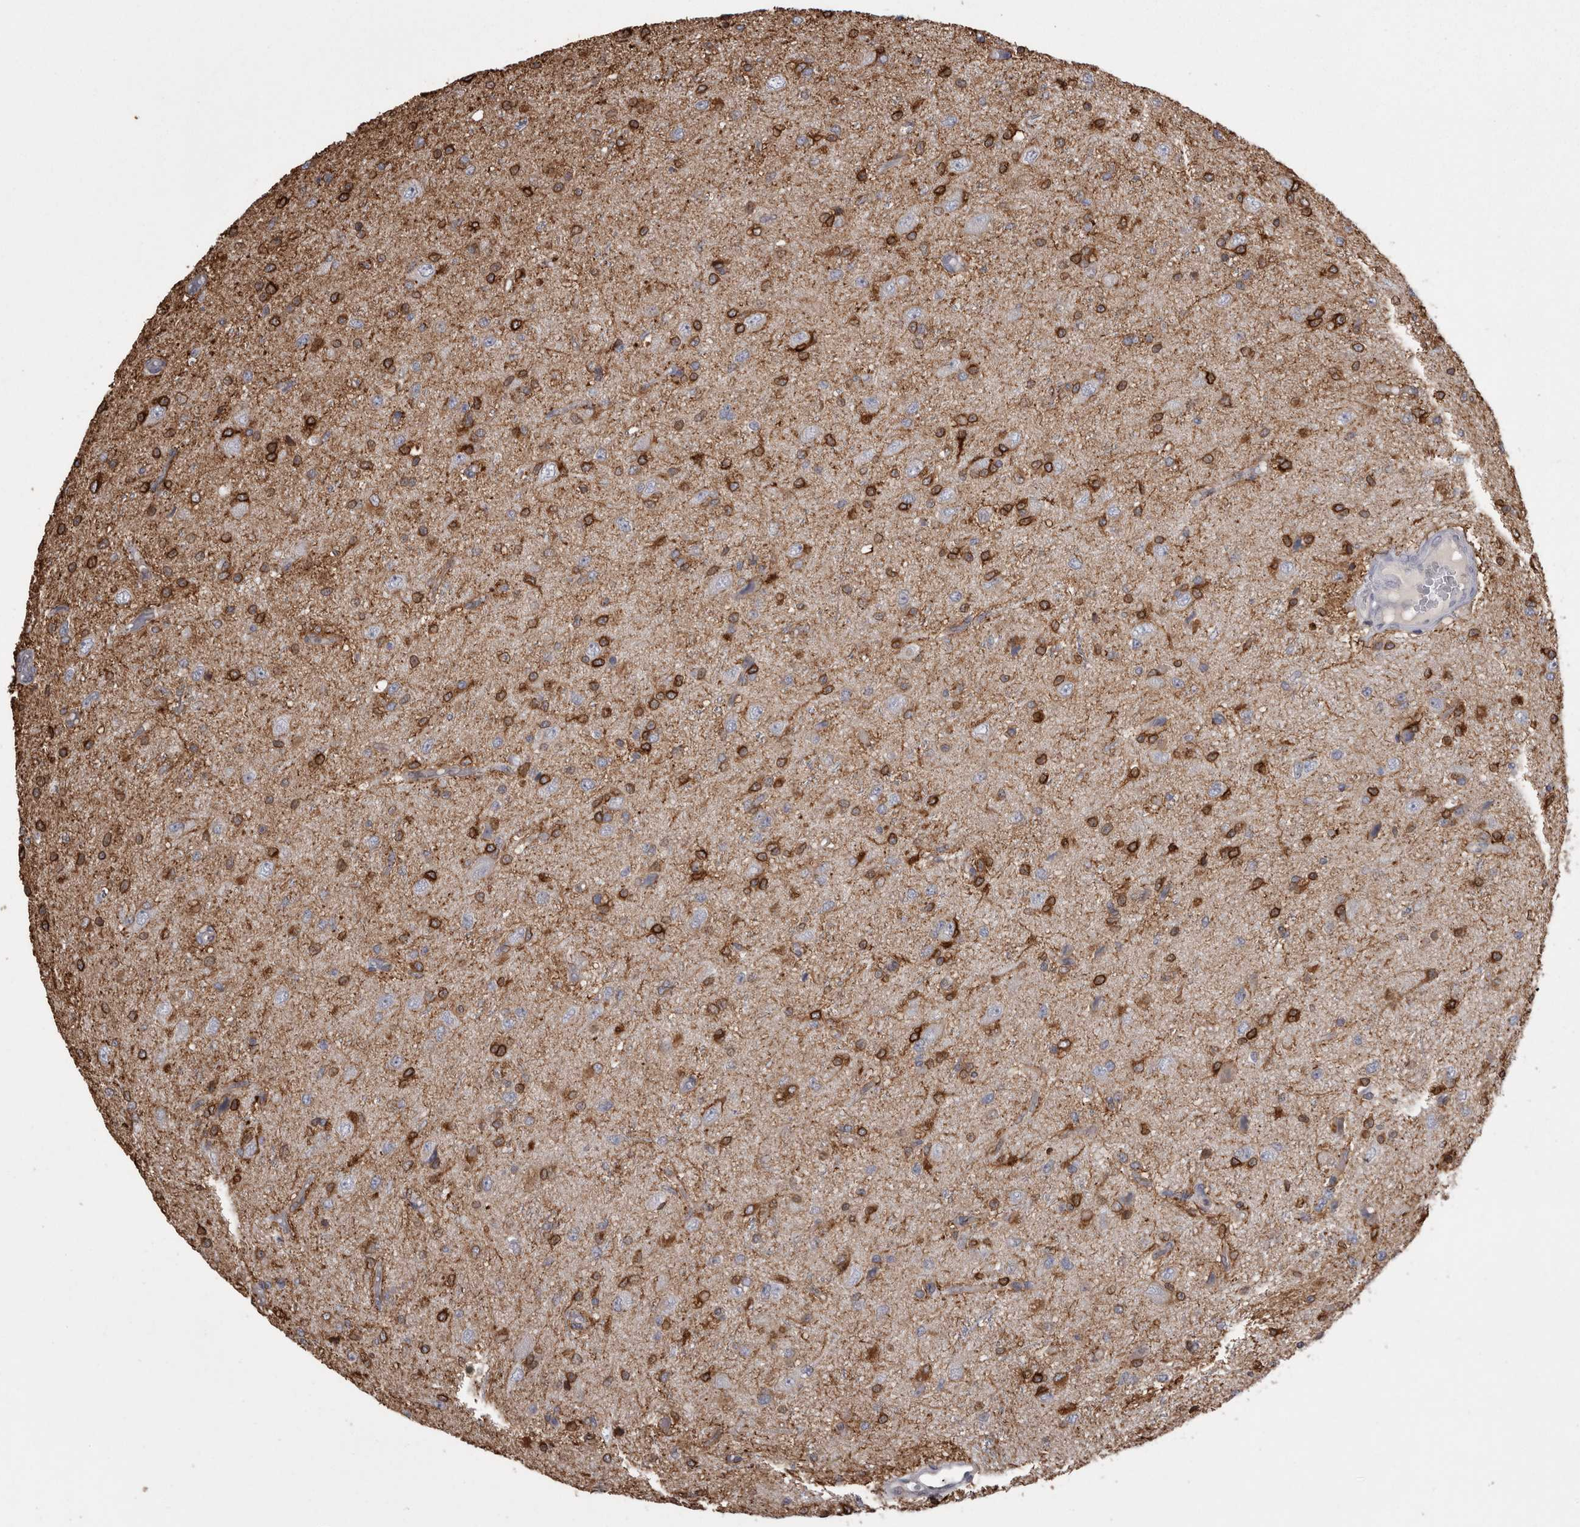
{"staining": {"intensity": "strong", "quantity": "25%-75%", "location": "cytoplasmic/membranous"}, "tissue": "glioma", "cell_type": "Tumor cells", "image_type": "cancer", "snomed": [{"axis": "morphology", "description": "Glioma, malignant, High grade"}, {"axis": "topography", "description": "pancreas cauda"}], "caption": "Malignant high-grade glioma tissue demonstrates strong cytoplasmic/membranous expression in about 25%-75% of tumor cells, visualized by immunohistochemistry.", "gene": "PON2", "patient": {"sex": "male", "age": 60}}